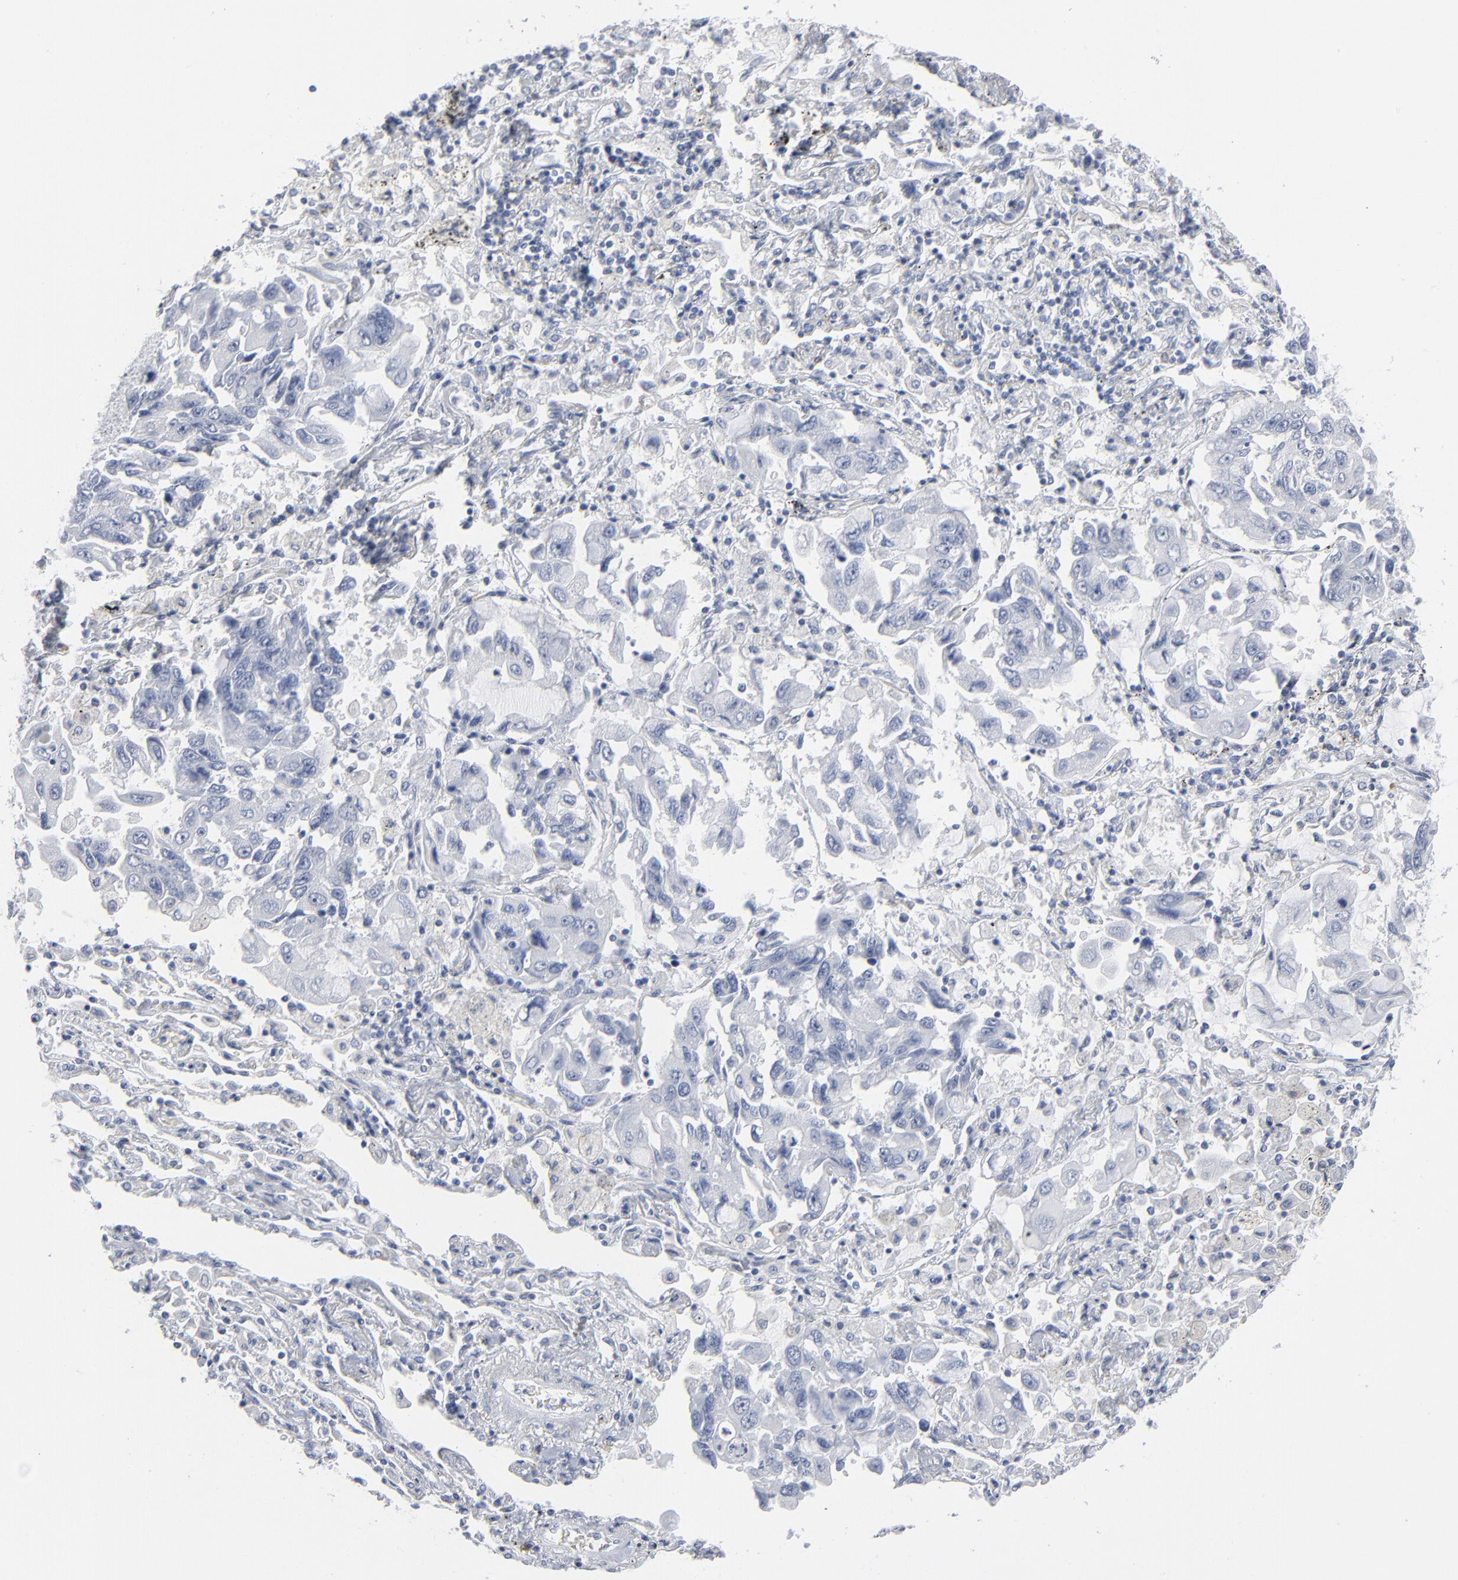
{"staining": {"intensity": "negative", "quantity": "none", "location": "none"}, "tissue": "lung cancer", "cell_type": "Tumor cells", "image_type": "cancer", "snomed": [{"axis": "morphology", "description": "Adenocarcinoma, NOS"}, {"axis": "topography", "description": "Lung"}], "caption": "The micrograph displays no staining of tumor cells in lung cancer. (DAB immunohistochemistry with hematoxylin counter stain).", "gene": "PAGE1", "patient": {"sex": "male", "age": 64}}